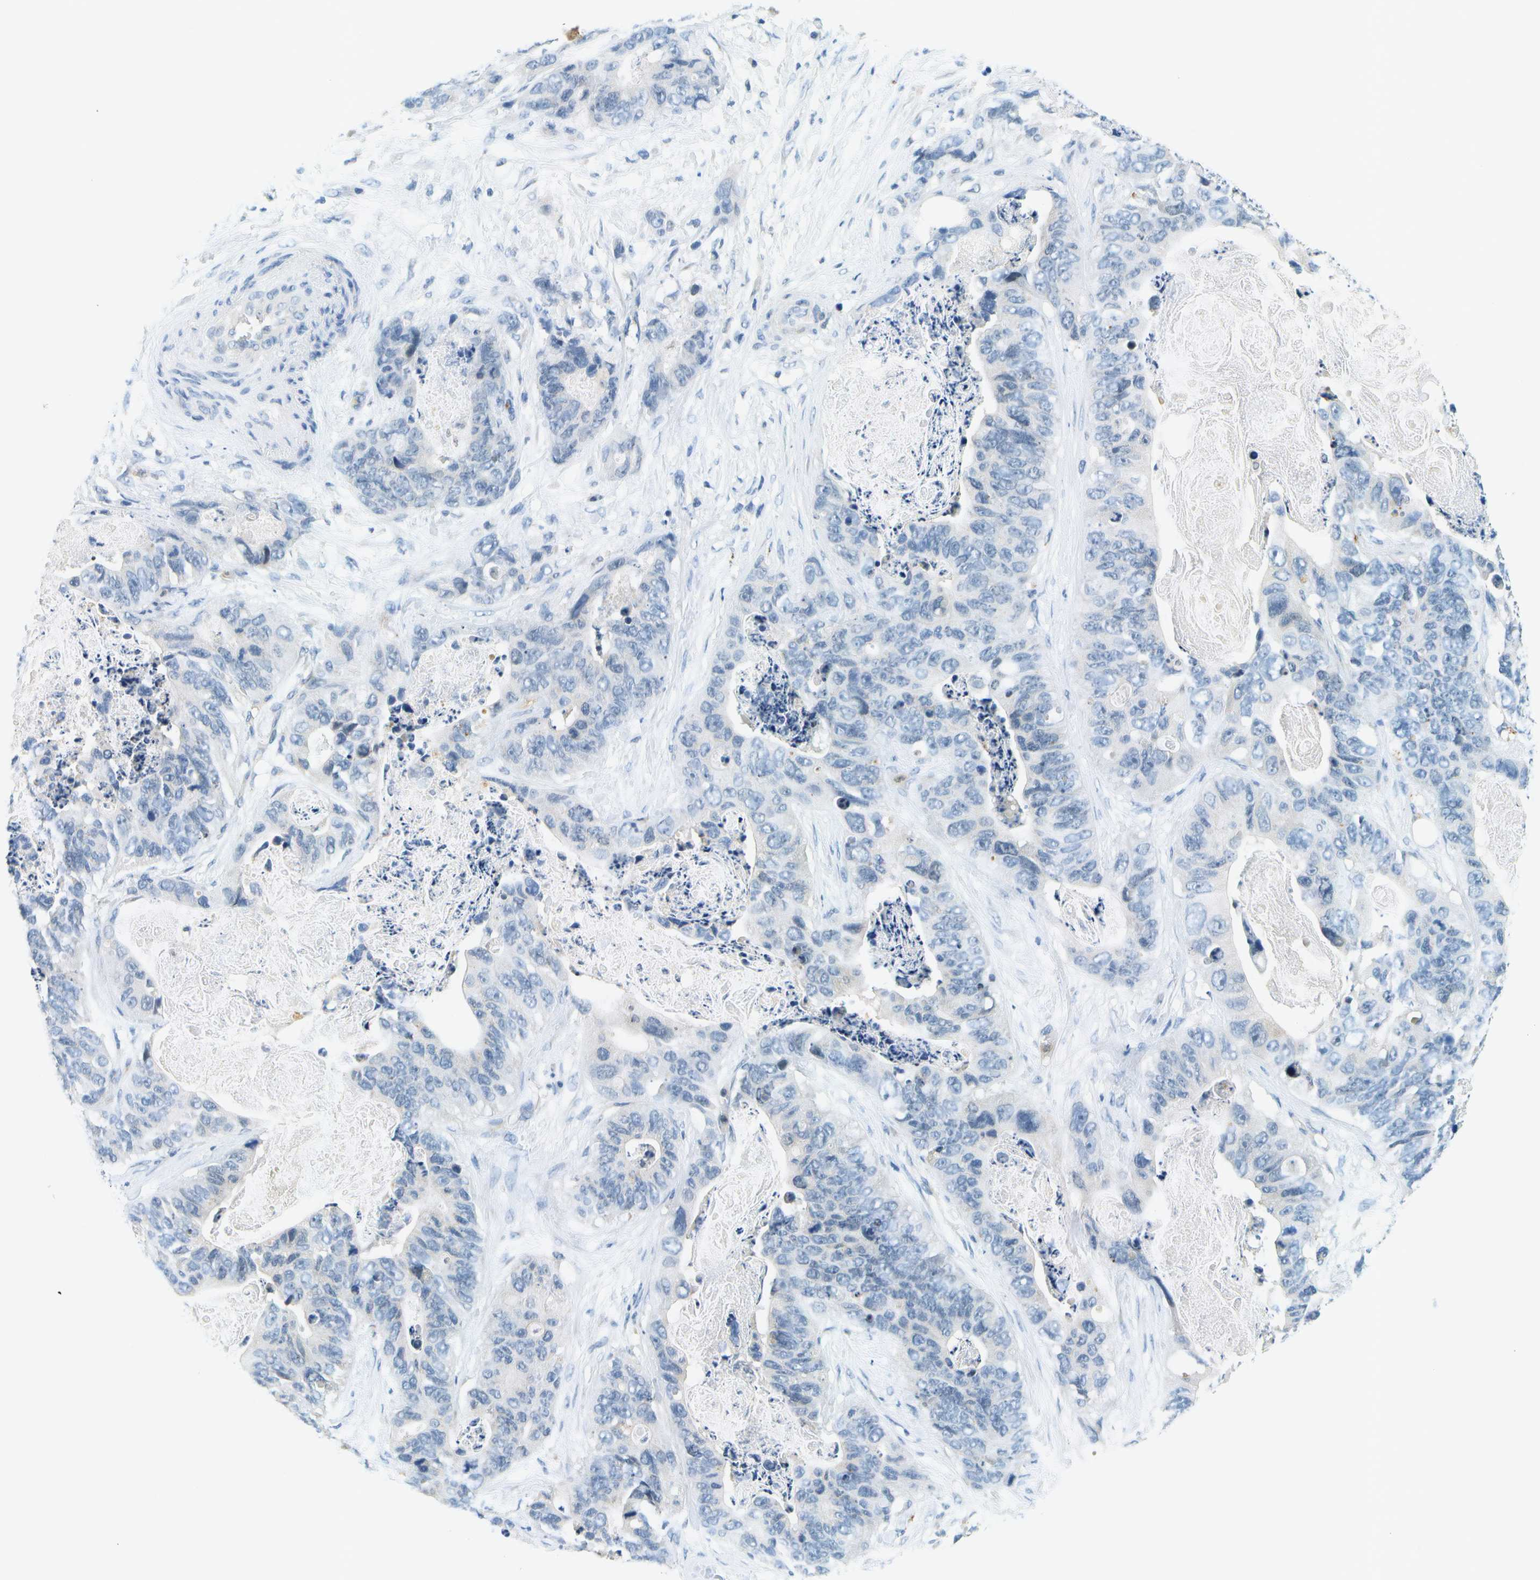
{"staining": {"intensity": "negative", "quantity": "none", "location": "none"}, "tissue": "stomach cancer", "cell_type": "Tumor cells", "image_type": "cancer", "snomed": [{"axis": "morphology", "description": "Adenocarcinoma, NOS"}, {"axis": "topography", "description": "Stomach"}], "caption": "Tumor cells are negative for brown protein staining in adenocarcinoma (stomach).", "gene": "RASGRP2", "patient": {"sex": "female", "age": 89}}